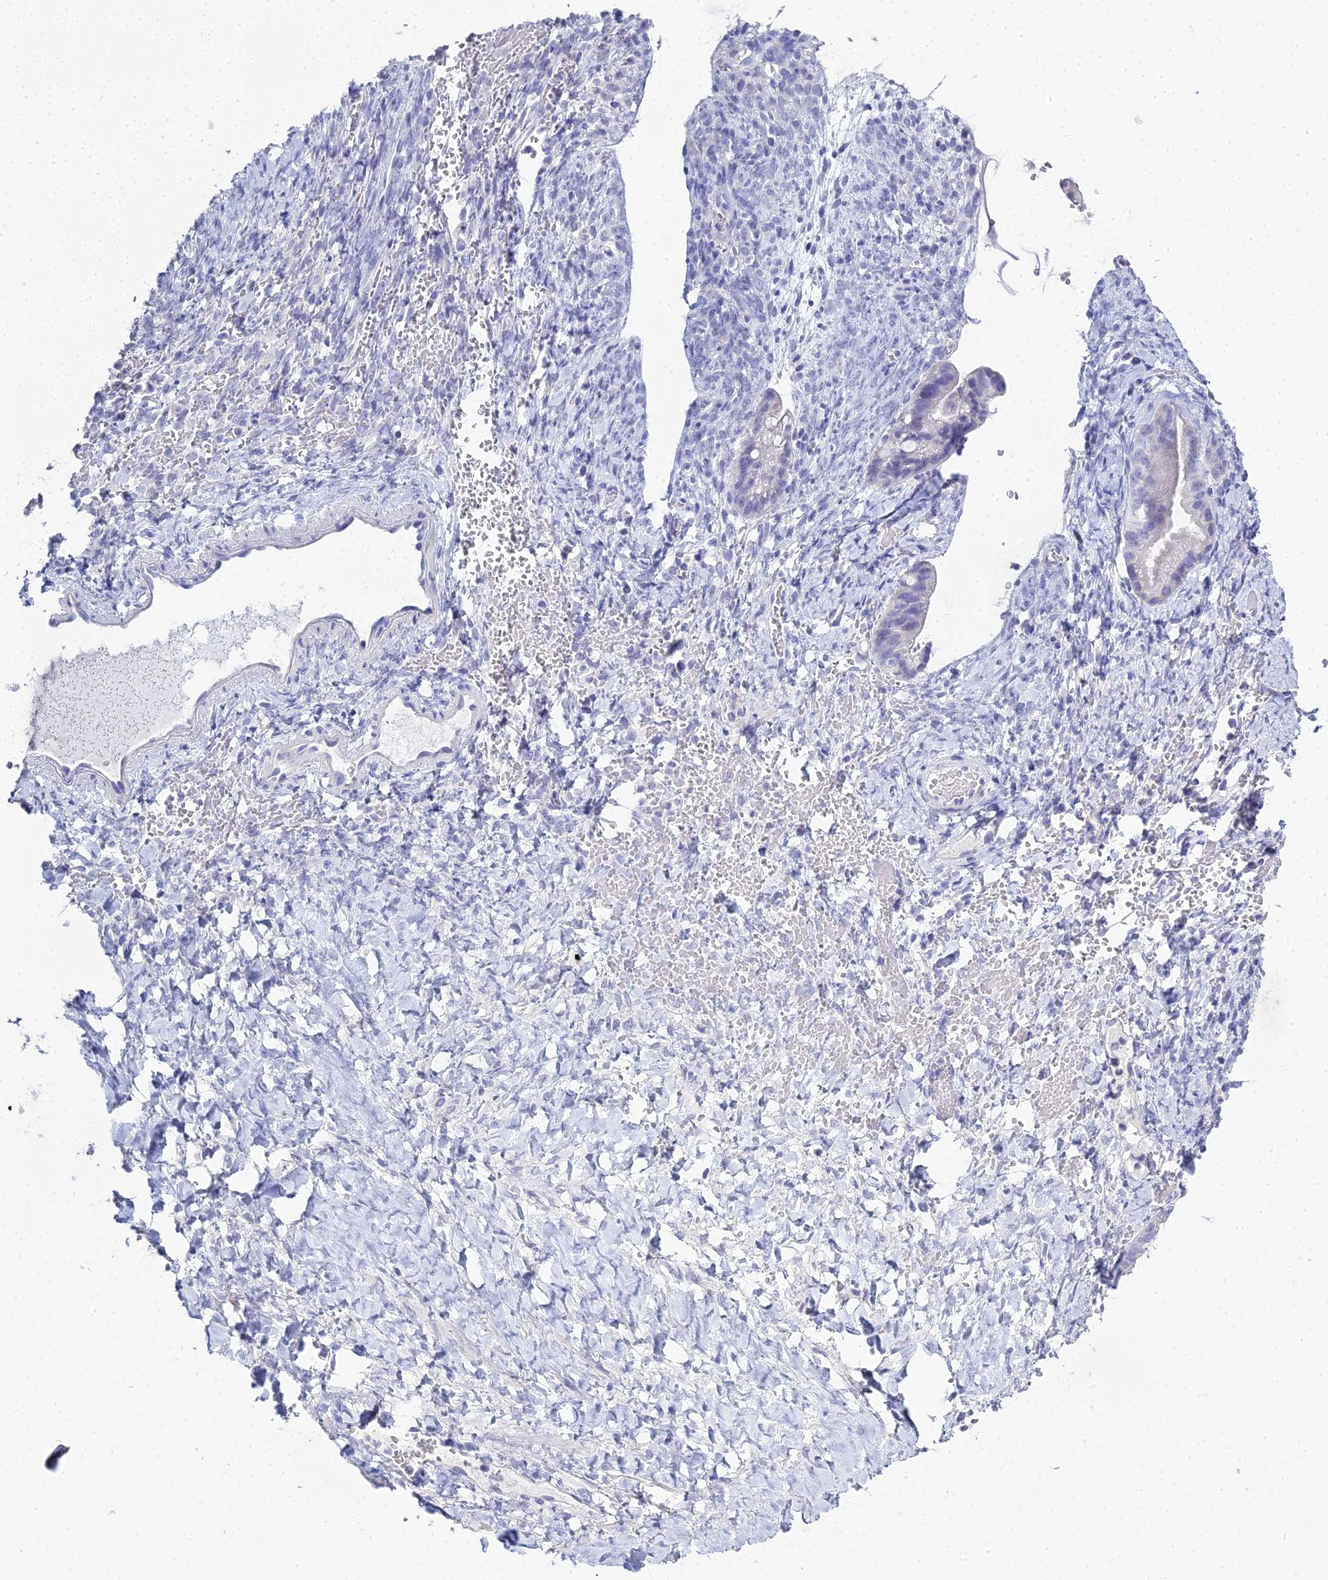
{"staining": {"intensity": "negative", "quantity": "none", "location": "none"}, "tissue": "ovarian cancer", "cell_type": "Tumor cells", "image_type": "cancer", "snomed": [{"axis": "morphology", "description": "Cystadenocarcinoma, mucinous, NOS"}, {"axis": "topography", "description": "Ovary"}], "caption": "Immunohistochemistry of mucinous cystadenocarcinoma (ovarian) demonstrates no positivity in tumor cells.", "gene": "S100A7", "patient": {"sex": "female", "age": 73}}